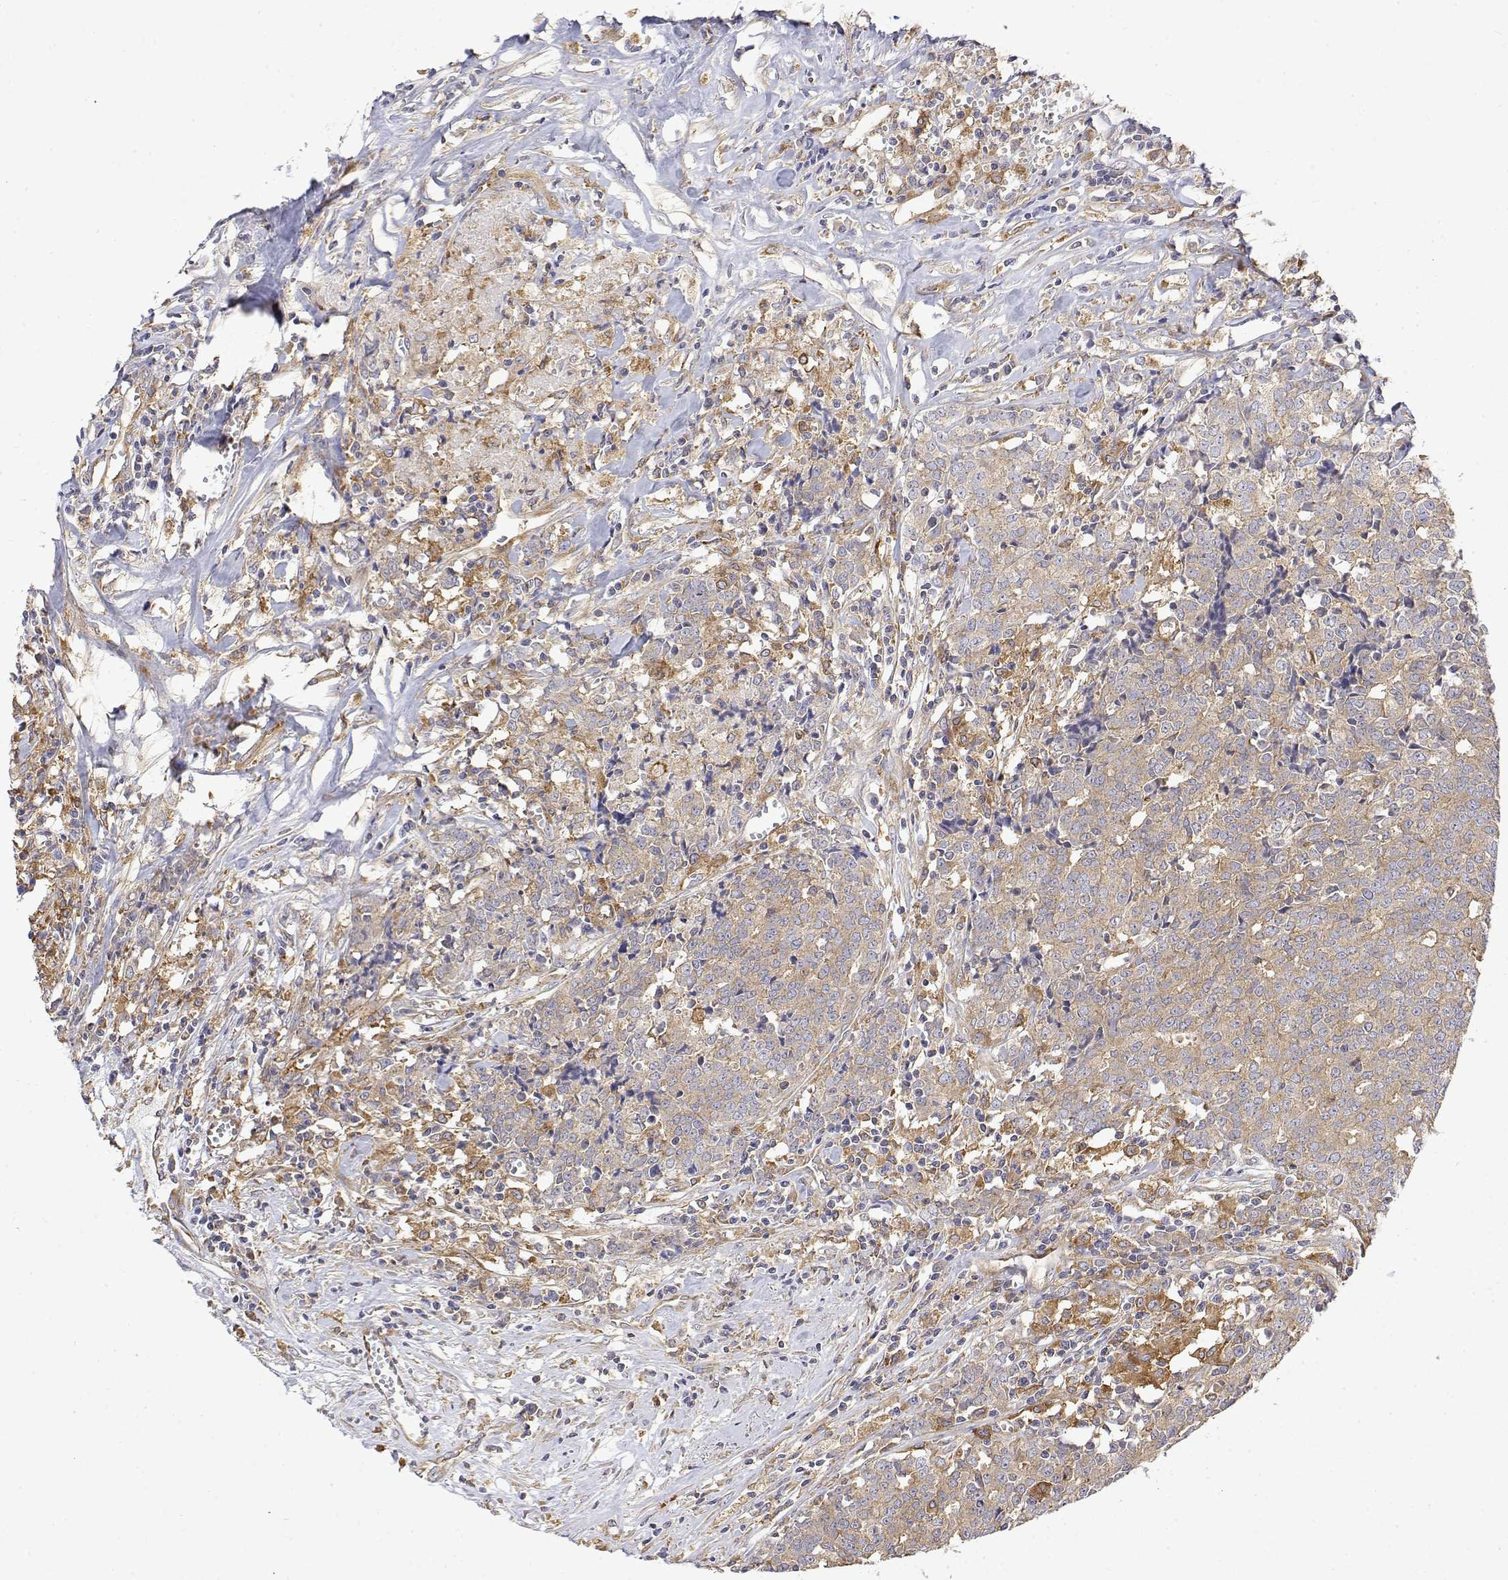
{"staining": {"intensity": "weak", "quantity": "25%-75%", "location": "cytoplasmic/membranous"}, "tissue": "prostate cancer", "cell_type": "Tumor cells", "image_type": "cancer", "snomed": [{"axis": "morphology", "description": "Adenocarcinoma, High grade"}, {"axis": "topography", "description": "Prostate and seminal vesicle, NOS"}], "caption": "This photomicrograph displays adenocarcinoma (high-grade) (prostate) stained with IHC to label a protein in brown. The cytoplasmic/membranous of tumor cells show weak positivity for the protein. Nuclei are counter-stained blue.", "gene": "PACSIN2", "patient": {"sex": "male", "age": 60}}